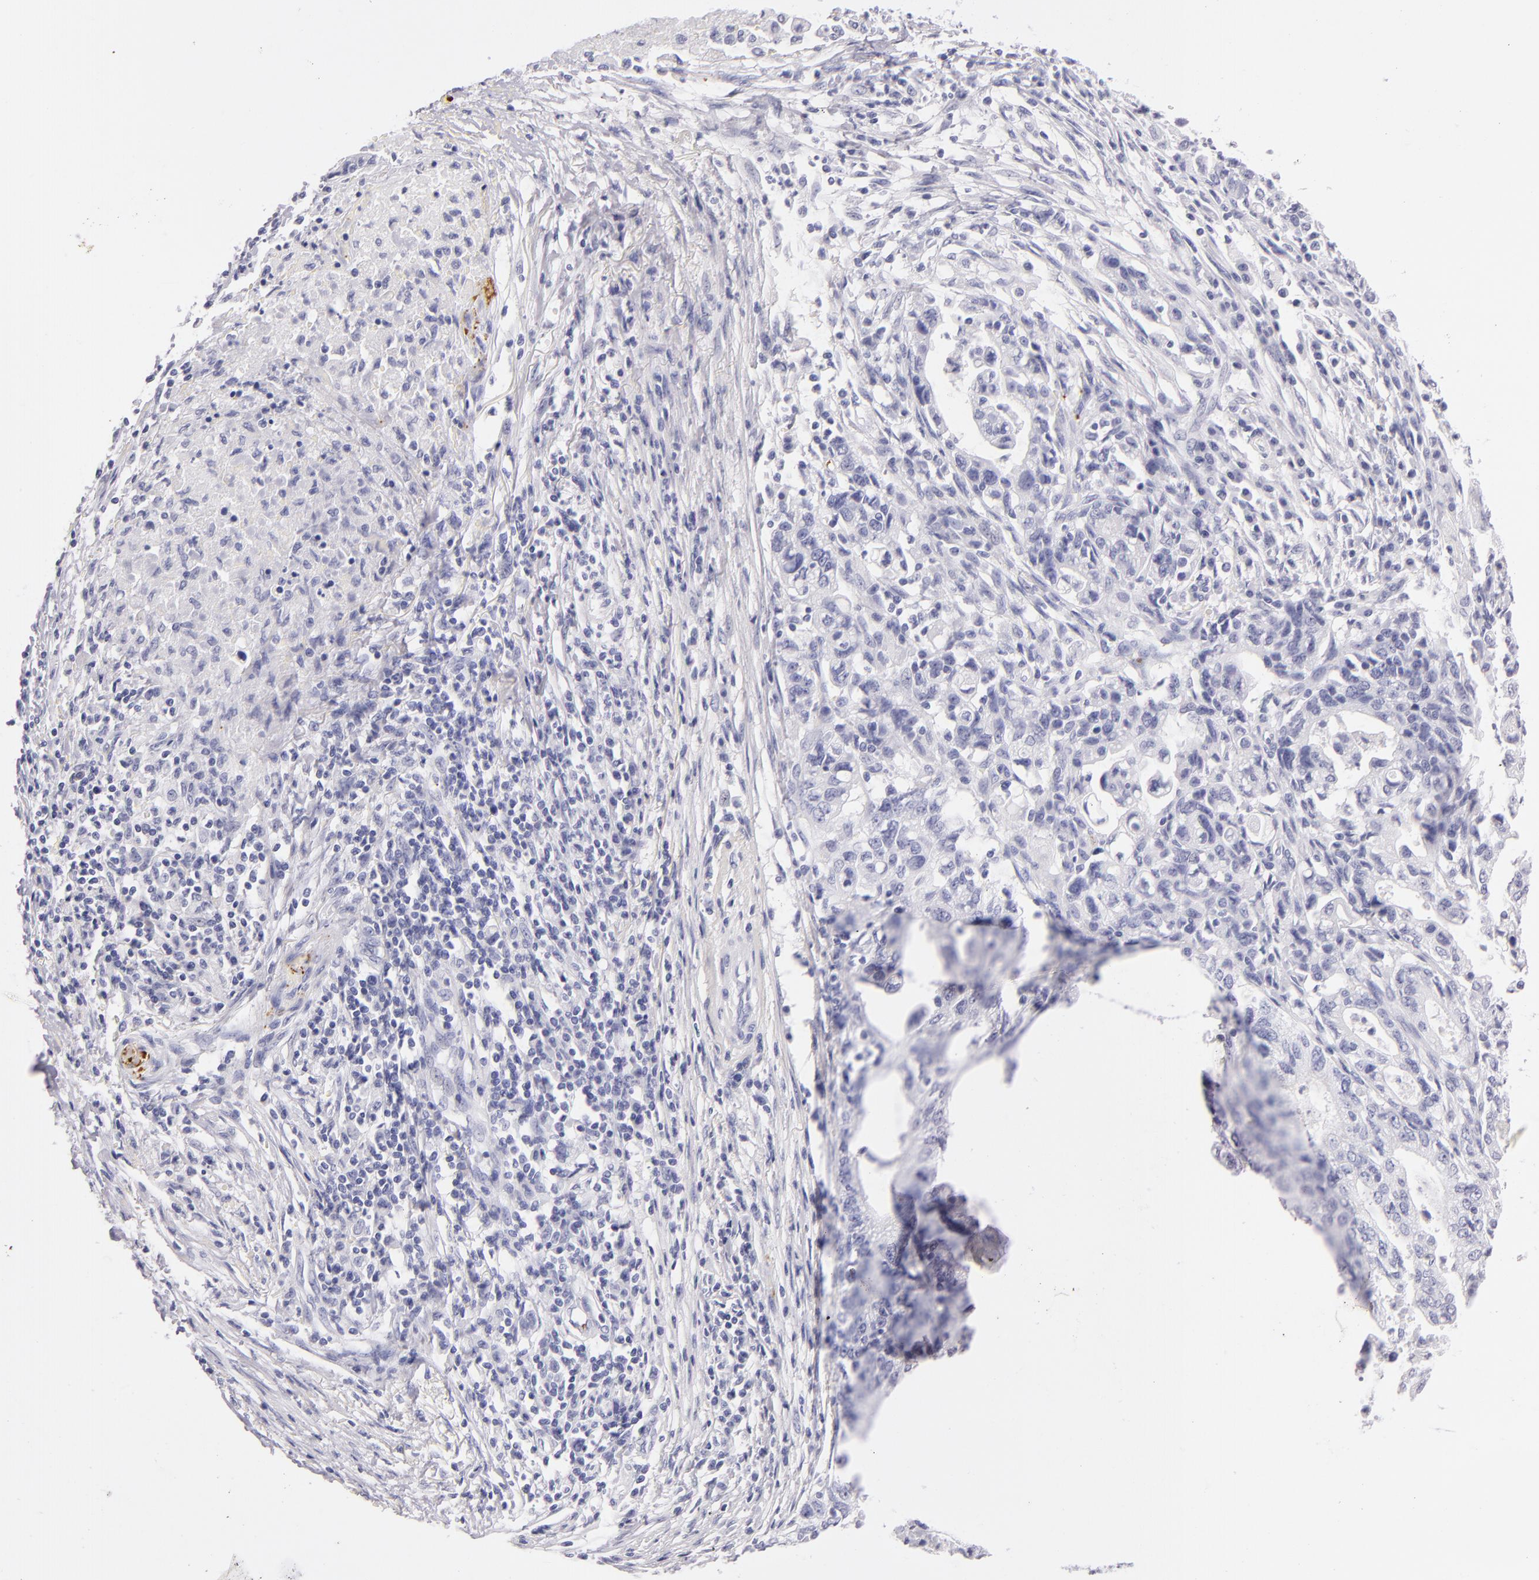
{"staining": {"intensity": "negative", "quantity": "none", "location": "none"}, "tissue": "stomach cancer", "cell_type": "Tumor cells", "image_type": "cancer", "snomed": [{"axis": "morphology", "description": "Adenocarcinoma, NOS"}, {"axis": "topography", "description": "Stomach, upper"}], "caption": "An immunohistochemistry (IHC) histopathology image of stomach cancer (adenocarcinoma) is shown. There is no staining in tumor cells of stomach cancer (adenocarcinoma).", "gene": "GP1BA", "patient": {"sex": "female", "age": 50}}